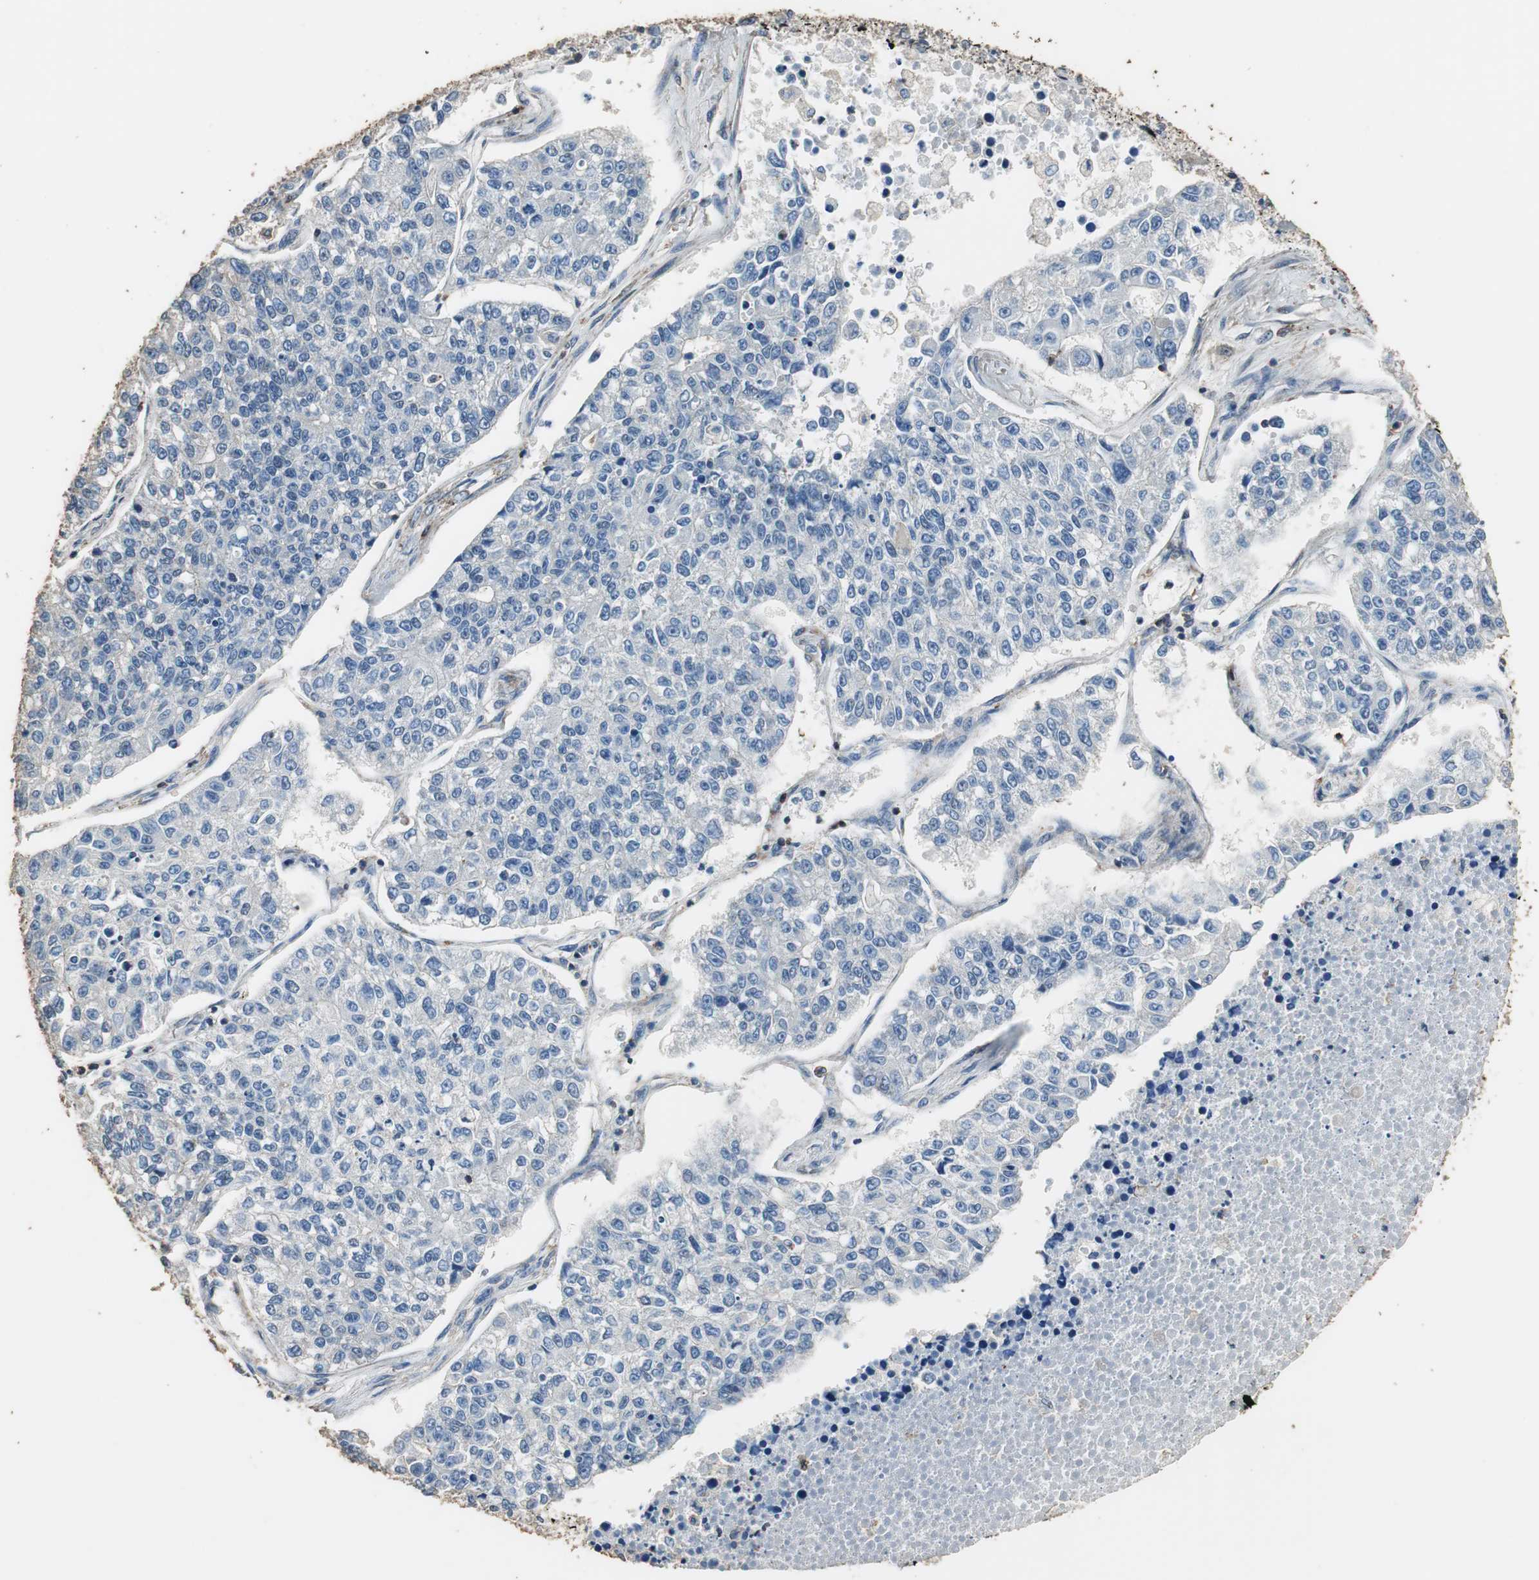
{"staining": {"intensity": "negative", "quantity": "none", "location": "none"}, "tissue": "lung cancer", "cell_type": "Tumor cells", "image_type": "cancer", "snomed": [{"axis": "morphology", "description": "Adenocarcinoma, NOS"}, {"axis": "topography", "description": "Lung"}], "caption": "Tumor cells are negative for brown protein staining in lung cancer.", "gene": "PRKRA", "patient": {"sex": "male", "age": 49}}